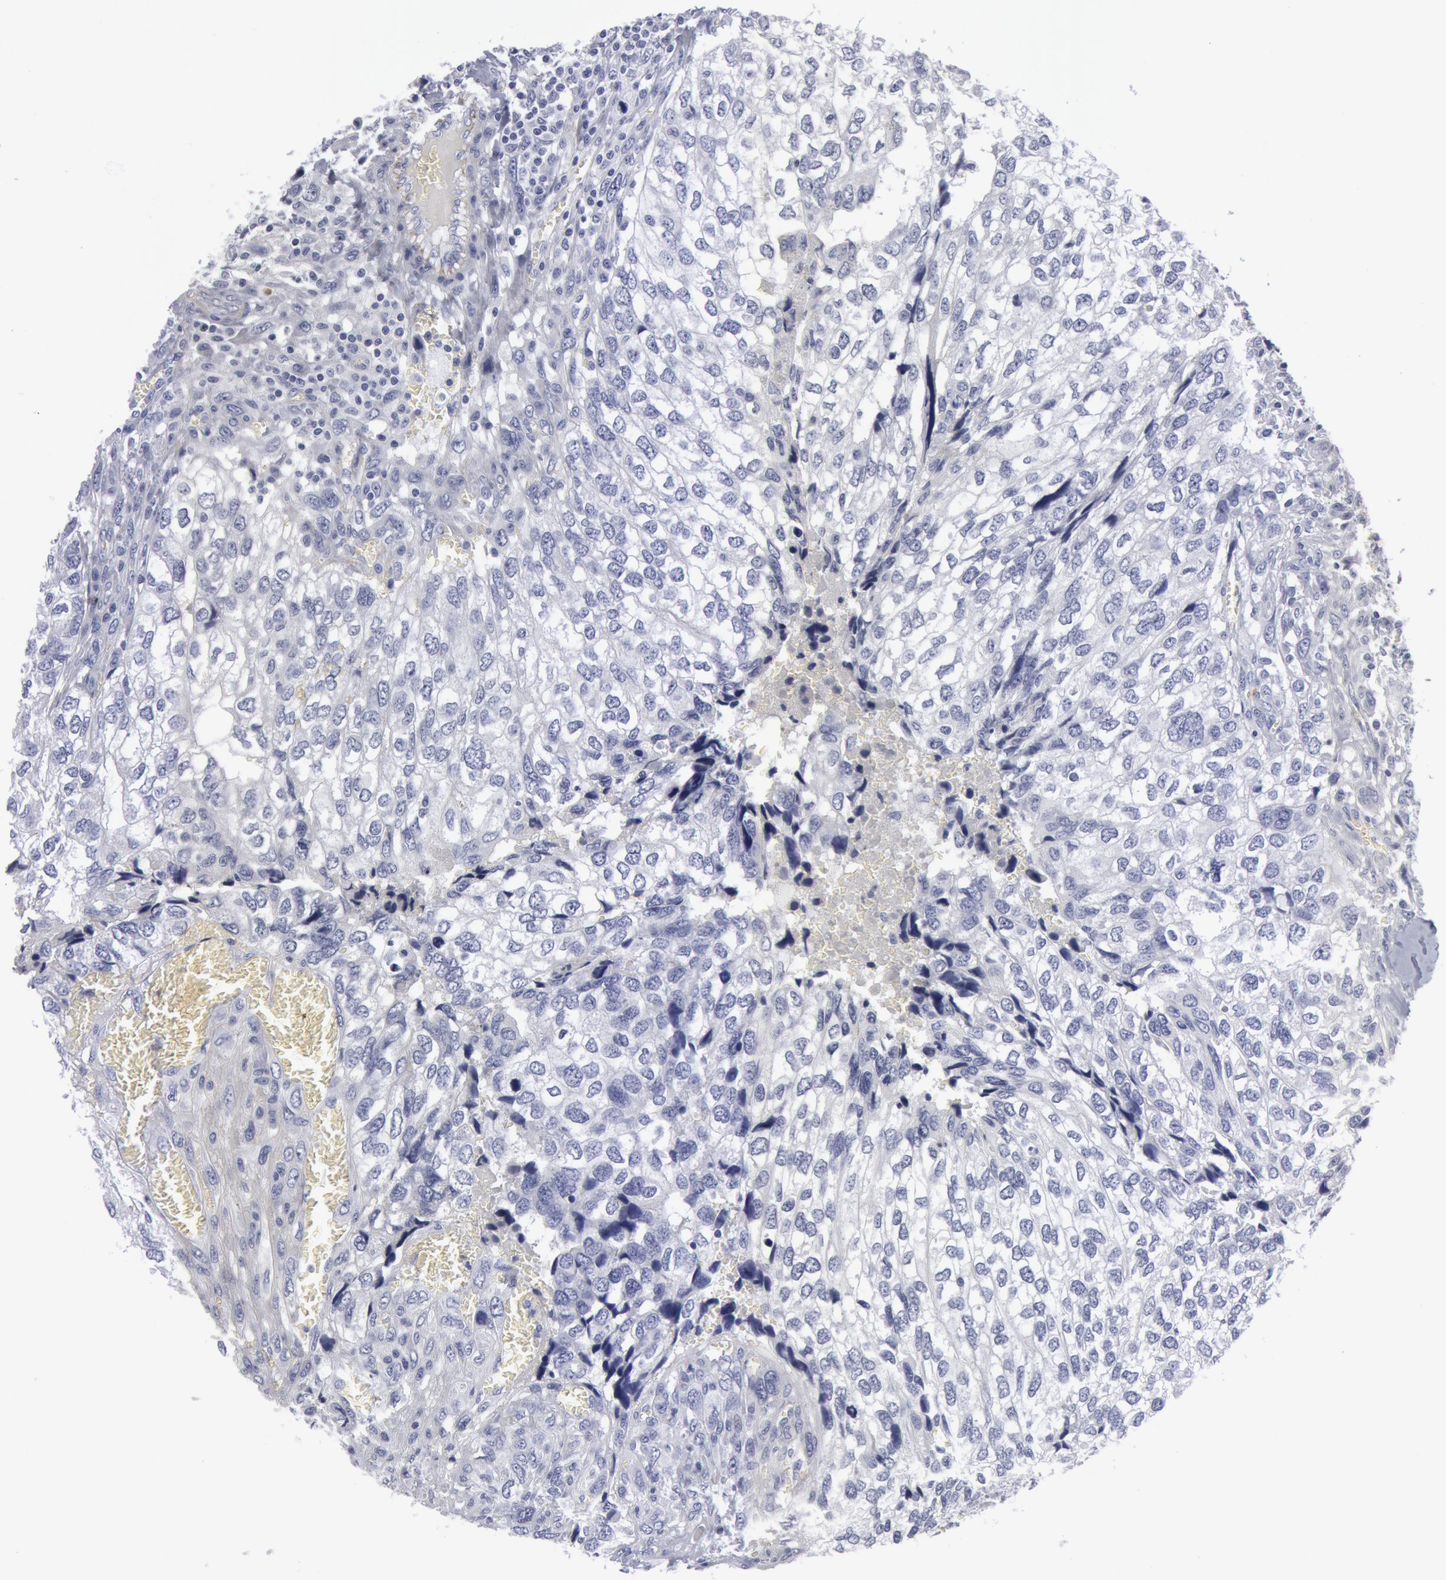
{"staining": {"intensity": "negative", "quantity": "none", "location": "none"}, "tissue": "breast cancer", "cell_type": "Tumor cells", "image_type": "cancer", "snomed": [{"axis": "morphology", "description": "Neoplasm, malignant, NOS"}, {"axis": "topography", "description": "Breast"}], "caption": "Protein analysis of neoplasm (malignant) (breast) reveals no significant expression in tumor cells.", "gene": "SMC1B", "patient": {"sex": "female", "age": 50}}